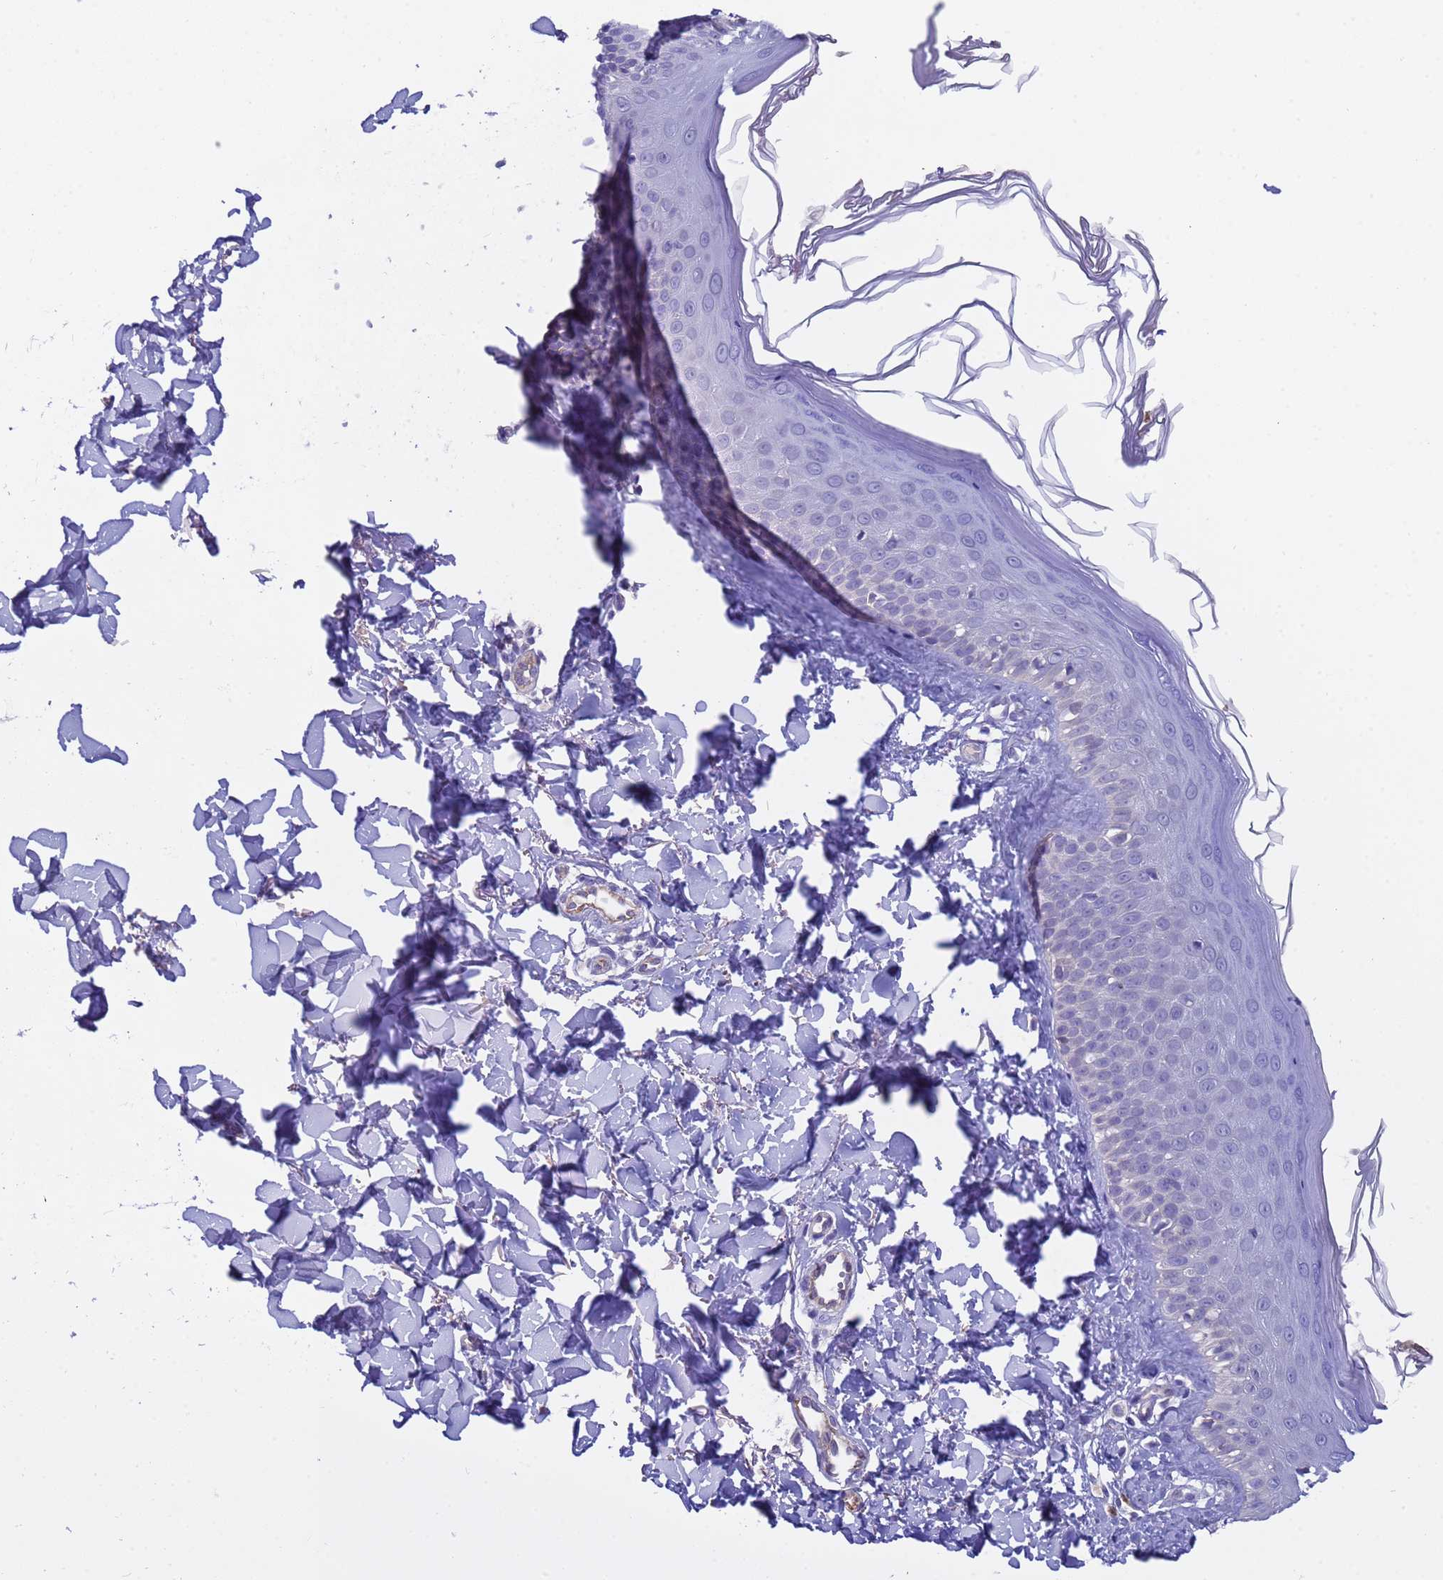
{"staining": {"intensity": "negative", "quantity": "none", "location": "none"}, "tissue": "skin", "cell_type": "Fibroblasts", "image_type": "normal", "snomed": [{"axis": "morphology", "description": "Normal tissue, NOS"}, {"axis": "topography", "description": "Skin"}], "caption": "Immunohistochemistry image of normal skin: skin stained with DAB reveals no significant protein positivity in fibroblasts.", "gene": "ZNF248", "patient": {"sex": "male", "age": 52}}